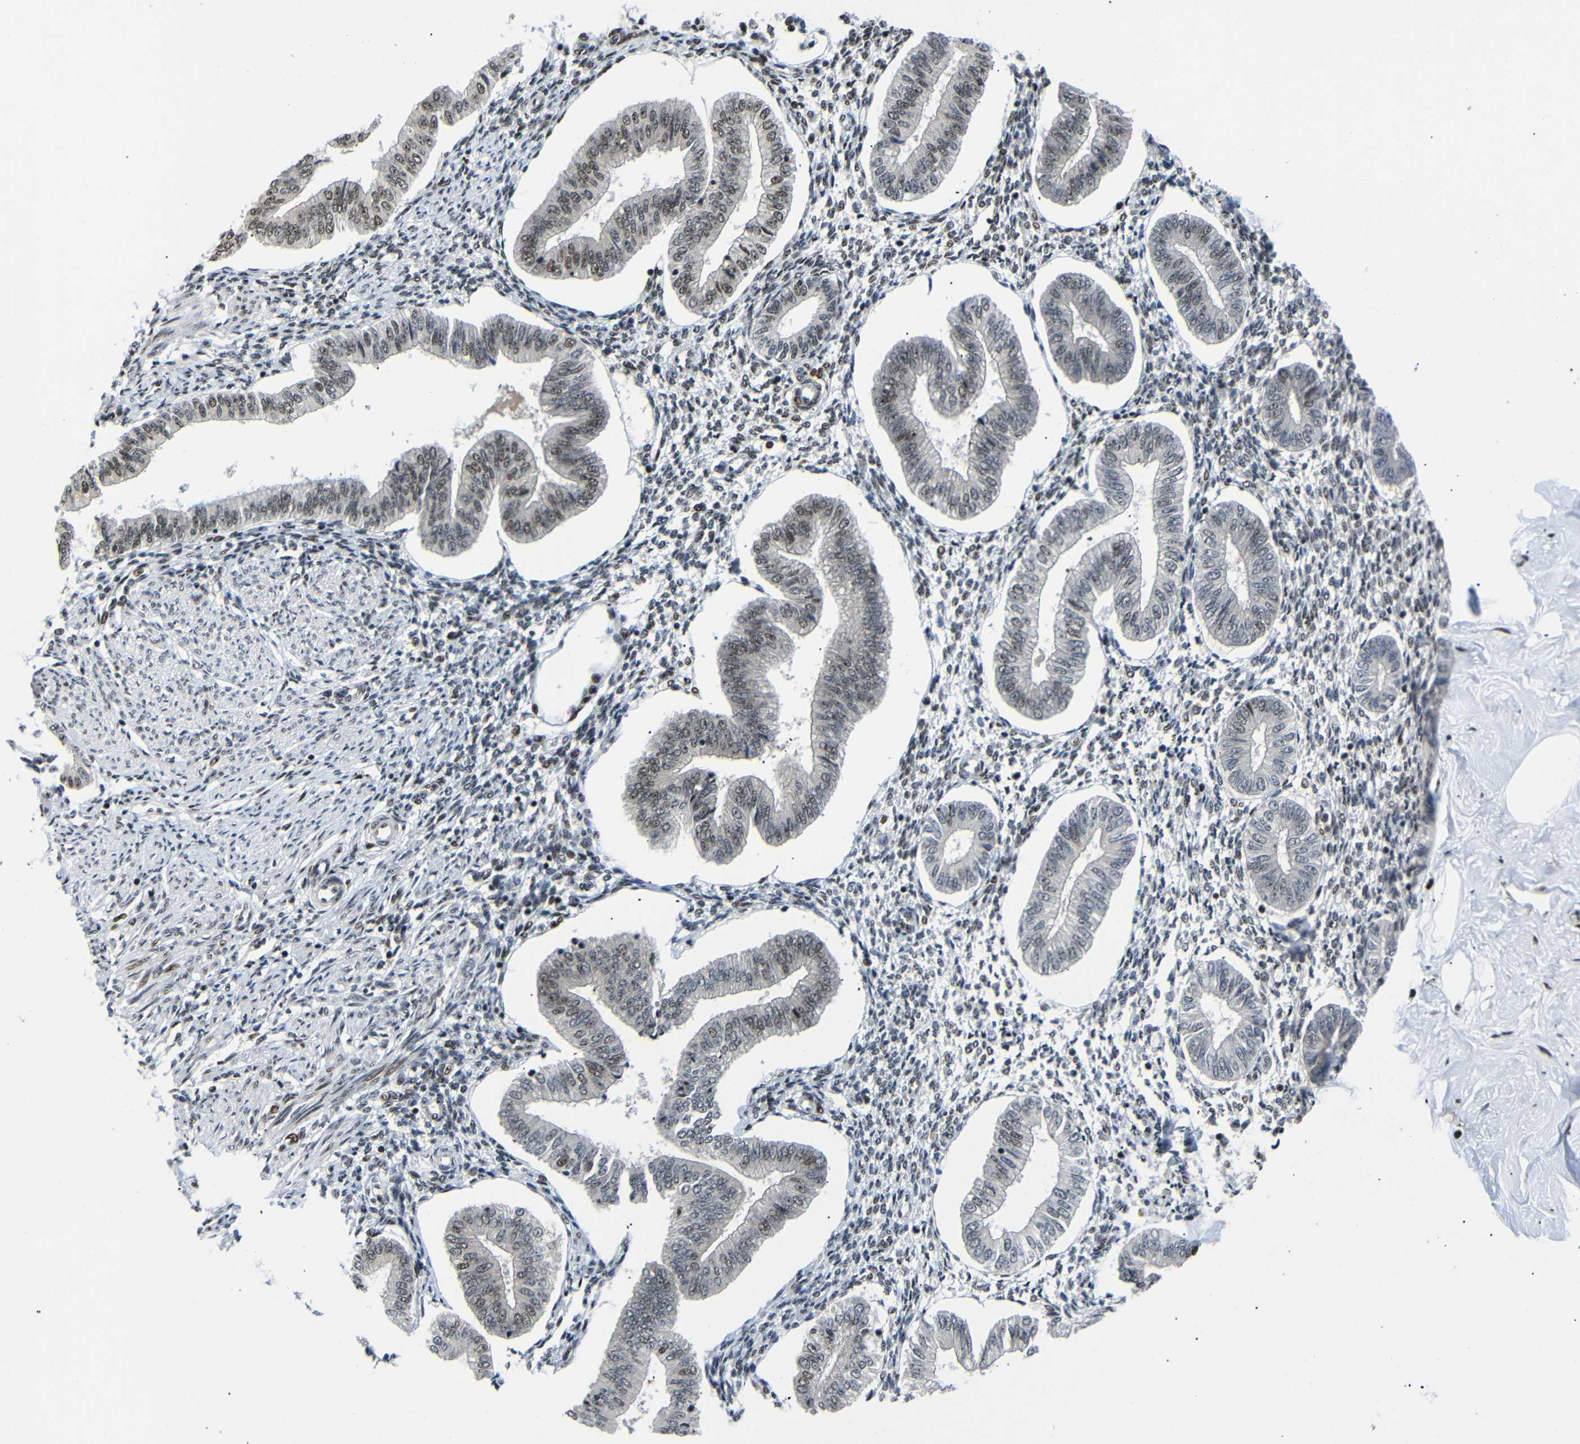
{"staining": {"intensity": "strong", "quantity": "25%-75%", "location": "nuclear"}, "tissue": "endometrium", "cell_type": "Cells in endometrial stroma", "image_type": "normal", "snomed": [{"axis": "morphology", "description": "Normal tissue, NOS"}, {"axis": "topography", "description": "Endometrium"}], "caption": "IHC of normal human endometrium reveals high levels of strong nuclear staining in about 25%-75% of cells in endometrial stroma.", "gene": "SETDB2", "patient": {"sex": "female", "age": 50}}